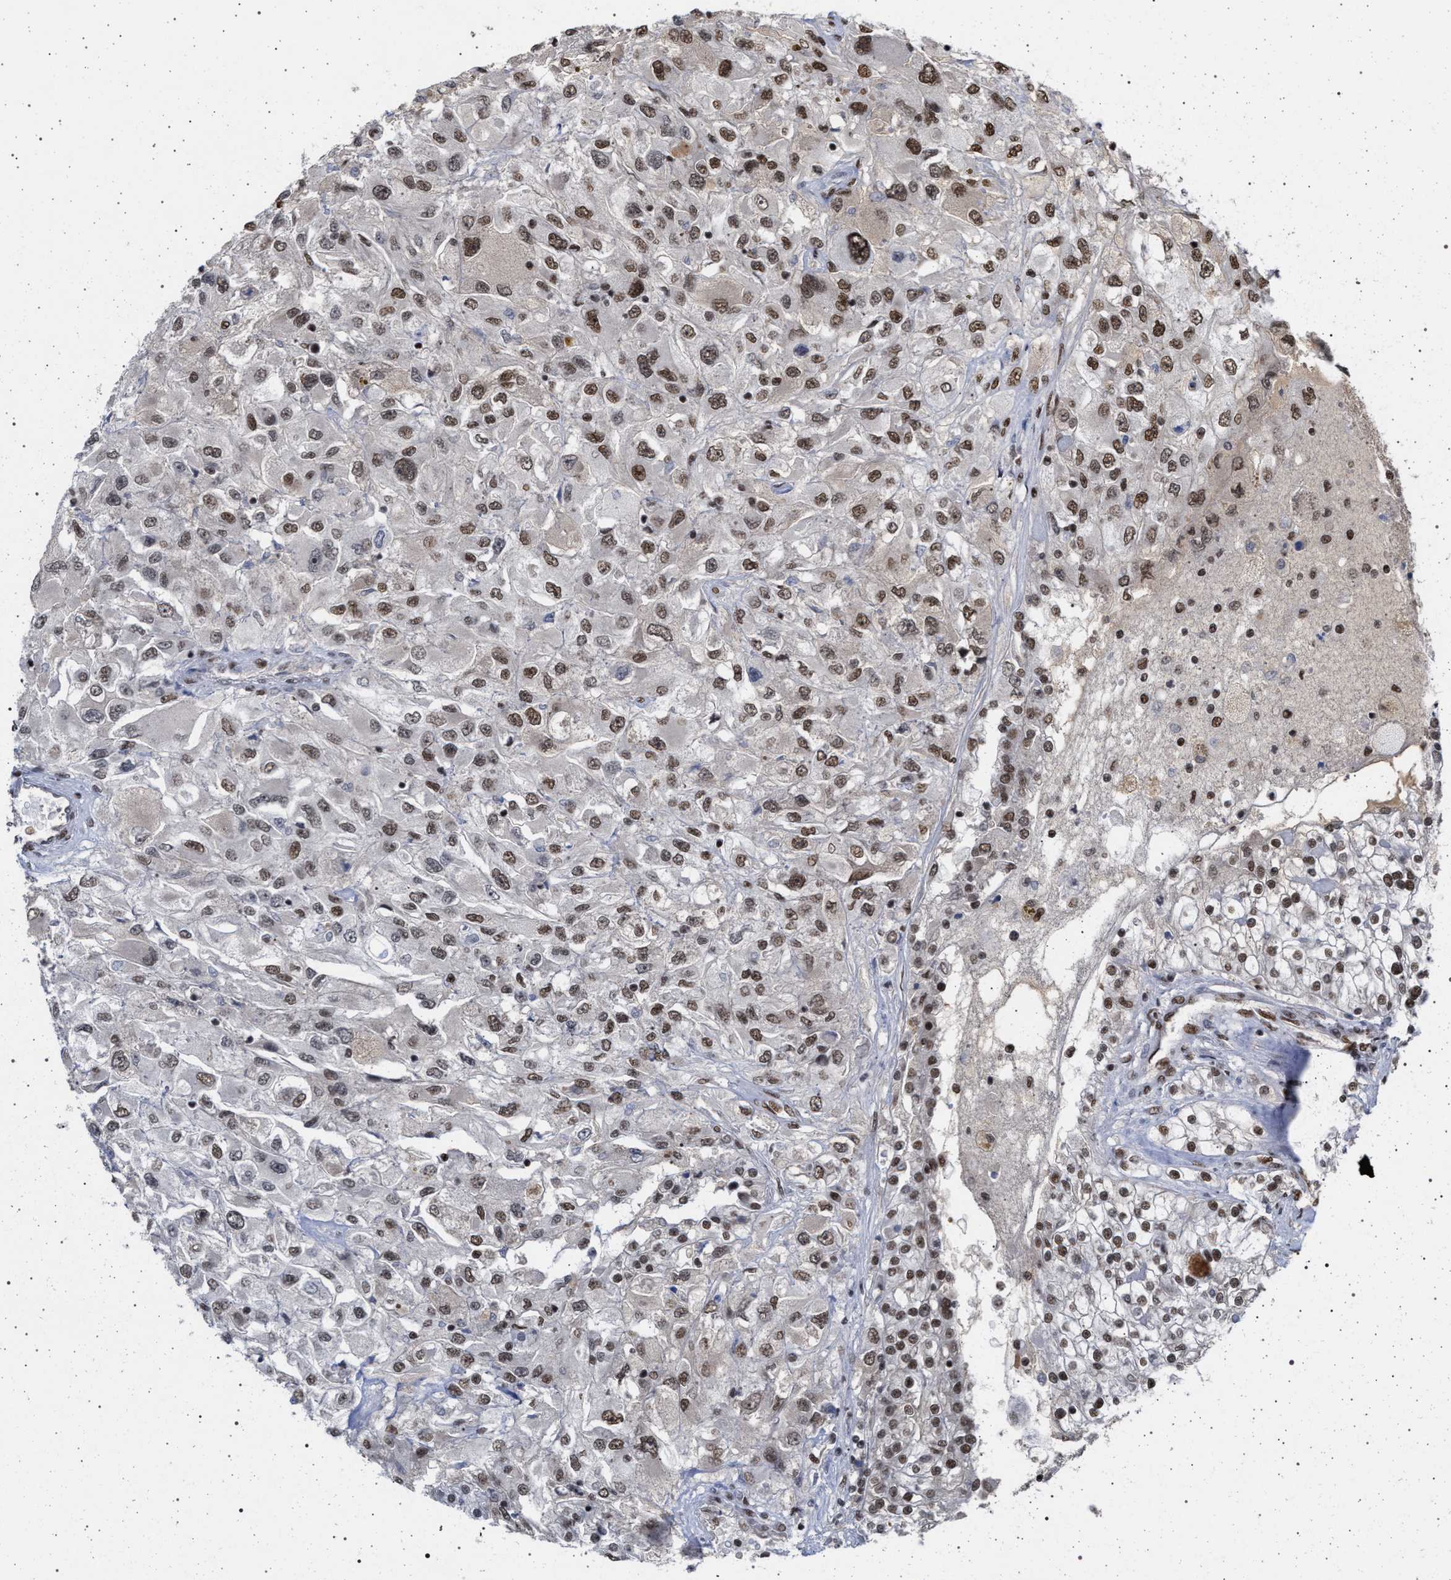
{"staining": {"intensity": "moderate", "quantity": ">75%", "location": "nuclear"}, "tissue": "renal cancer", "cell_type": "Tumor cells", "image_type": "cancer", "snomed": [{"axis": "morphology", "description": "Adenocarcinoma, NOS"}, {"axis": "topography", "description": "Kidney"}], "caption": "Moderate nuclear positivity is present in approximately >75% of tumor cells in renal adenocarcinoma. The staining was performed using DAB (3,3'-diaminobenzidine), with brown indicating positive protein expression. Nuclei are stained blue with hematoxylin.", "gene": "PHF12", "patient": {"sex": "female", "age": 52}}